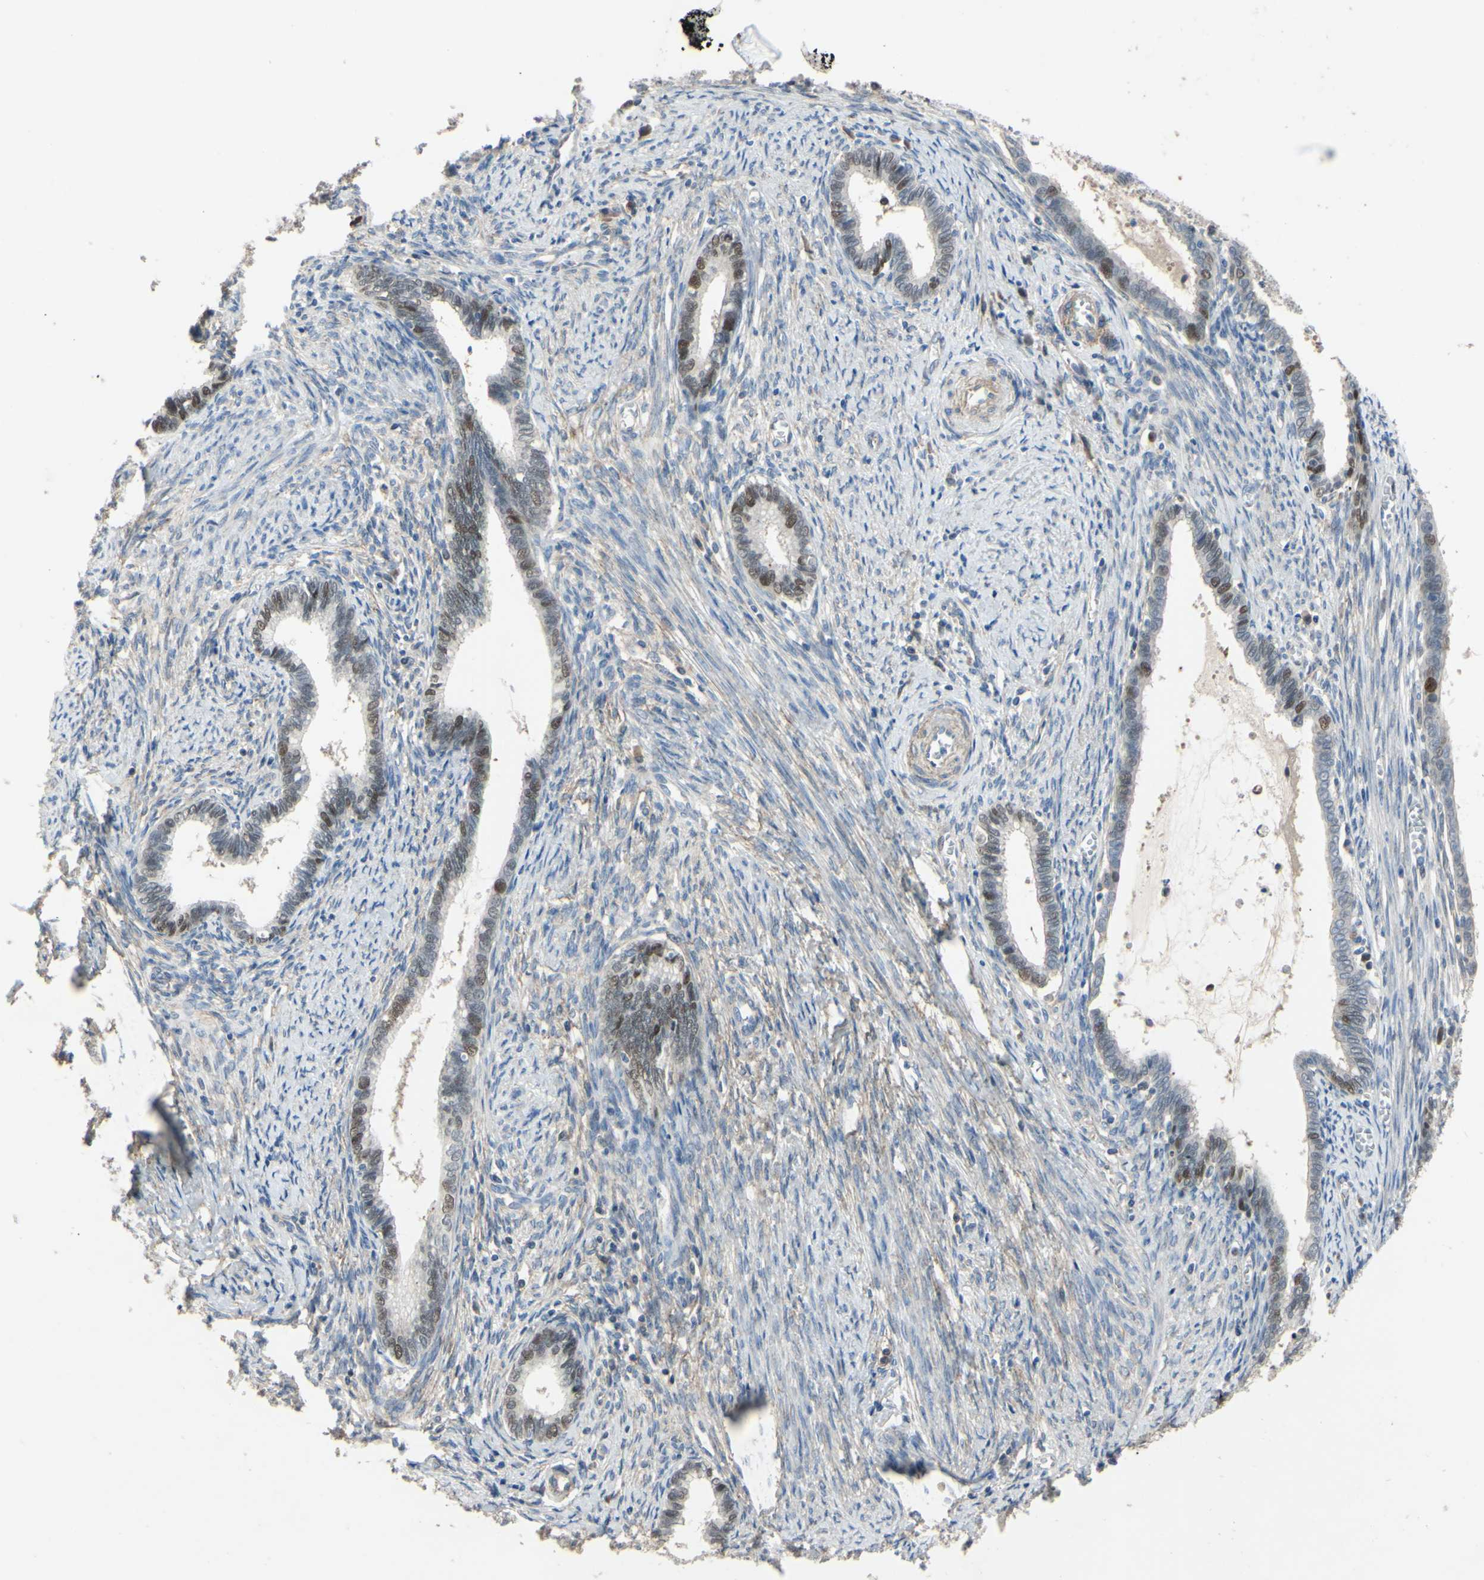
{"staining": {"intensity": "moderate", "quantity": "25%-75%", "location": "nuclear"}, "tissue": "cervical cancer", "cell_type": "Tumor cells", "image_type": "cancer", "snomed": [{"axis": "morphology", "description": "Adenocarcinoma, NOS"}, {"axis": "topography", "description": "Cervix"}], "caption": "A photomicrograph of adenocarcinoma (cervical) stained for a protein exhibits moderate nuclear brown staining in tumor cells.", "gene": "LHX9", "patient": {"sex": "female", "age": 44}}